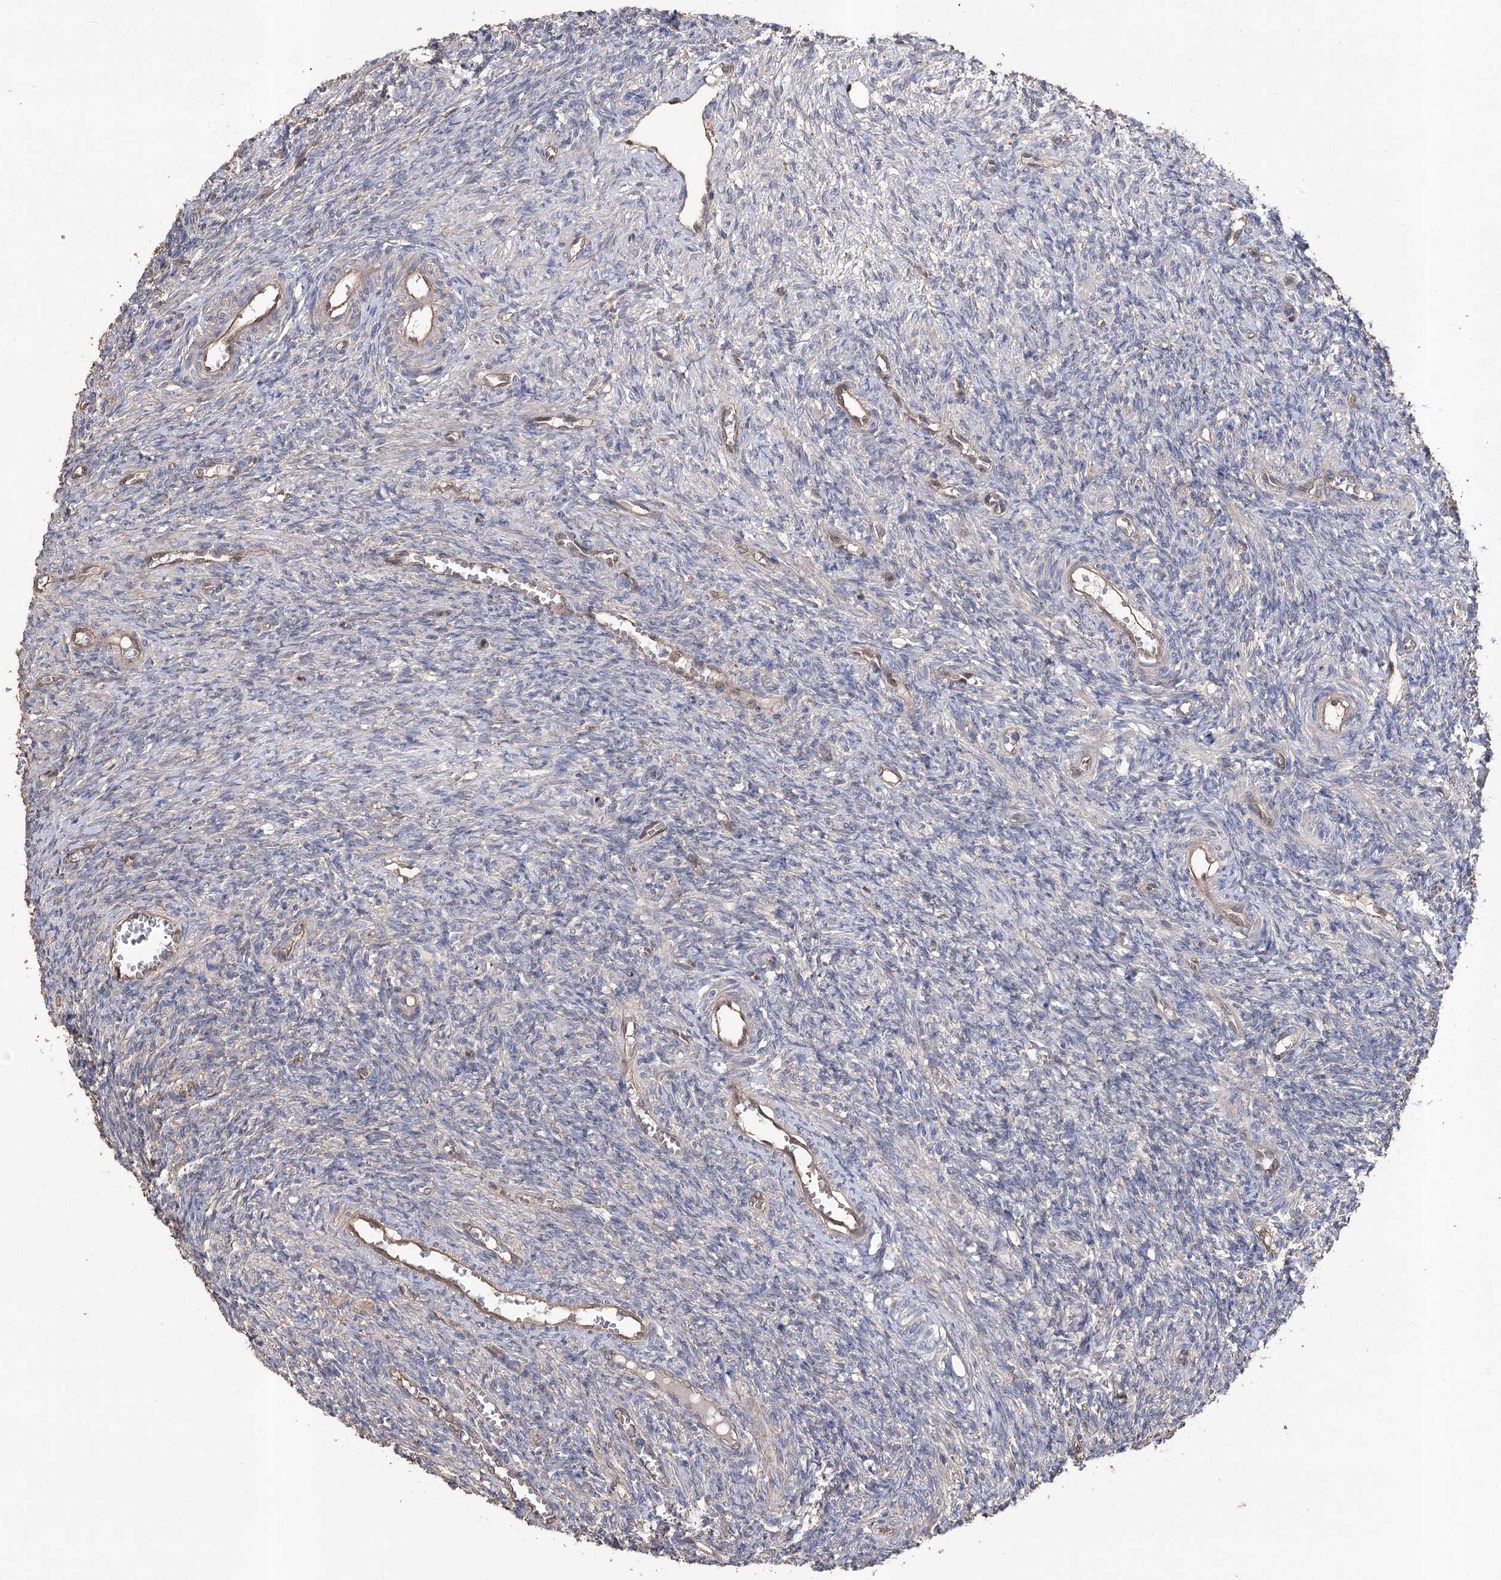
{"staining": {"intensity": "negative", "quantity": "none", "location": "none"}, "tissue": "ovary", "cell_type": "Ovarian stroma cells", "image_type": "normal", "snomed": [{"axis": "morphology", "description": "Normal tissue, NOS"}, {"axis": "topography", "description": "Ovary"}], "caption": "Immunohistochemistry of benign human ovary demonstrates no expression in ovarian stroma cells.", "gene": "FAM13B", "patient": {"sex": "female", "age": 27}}